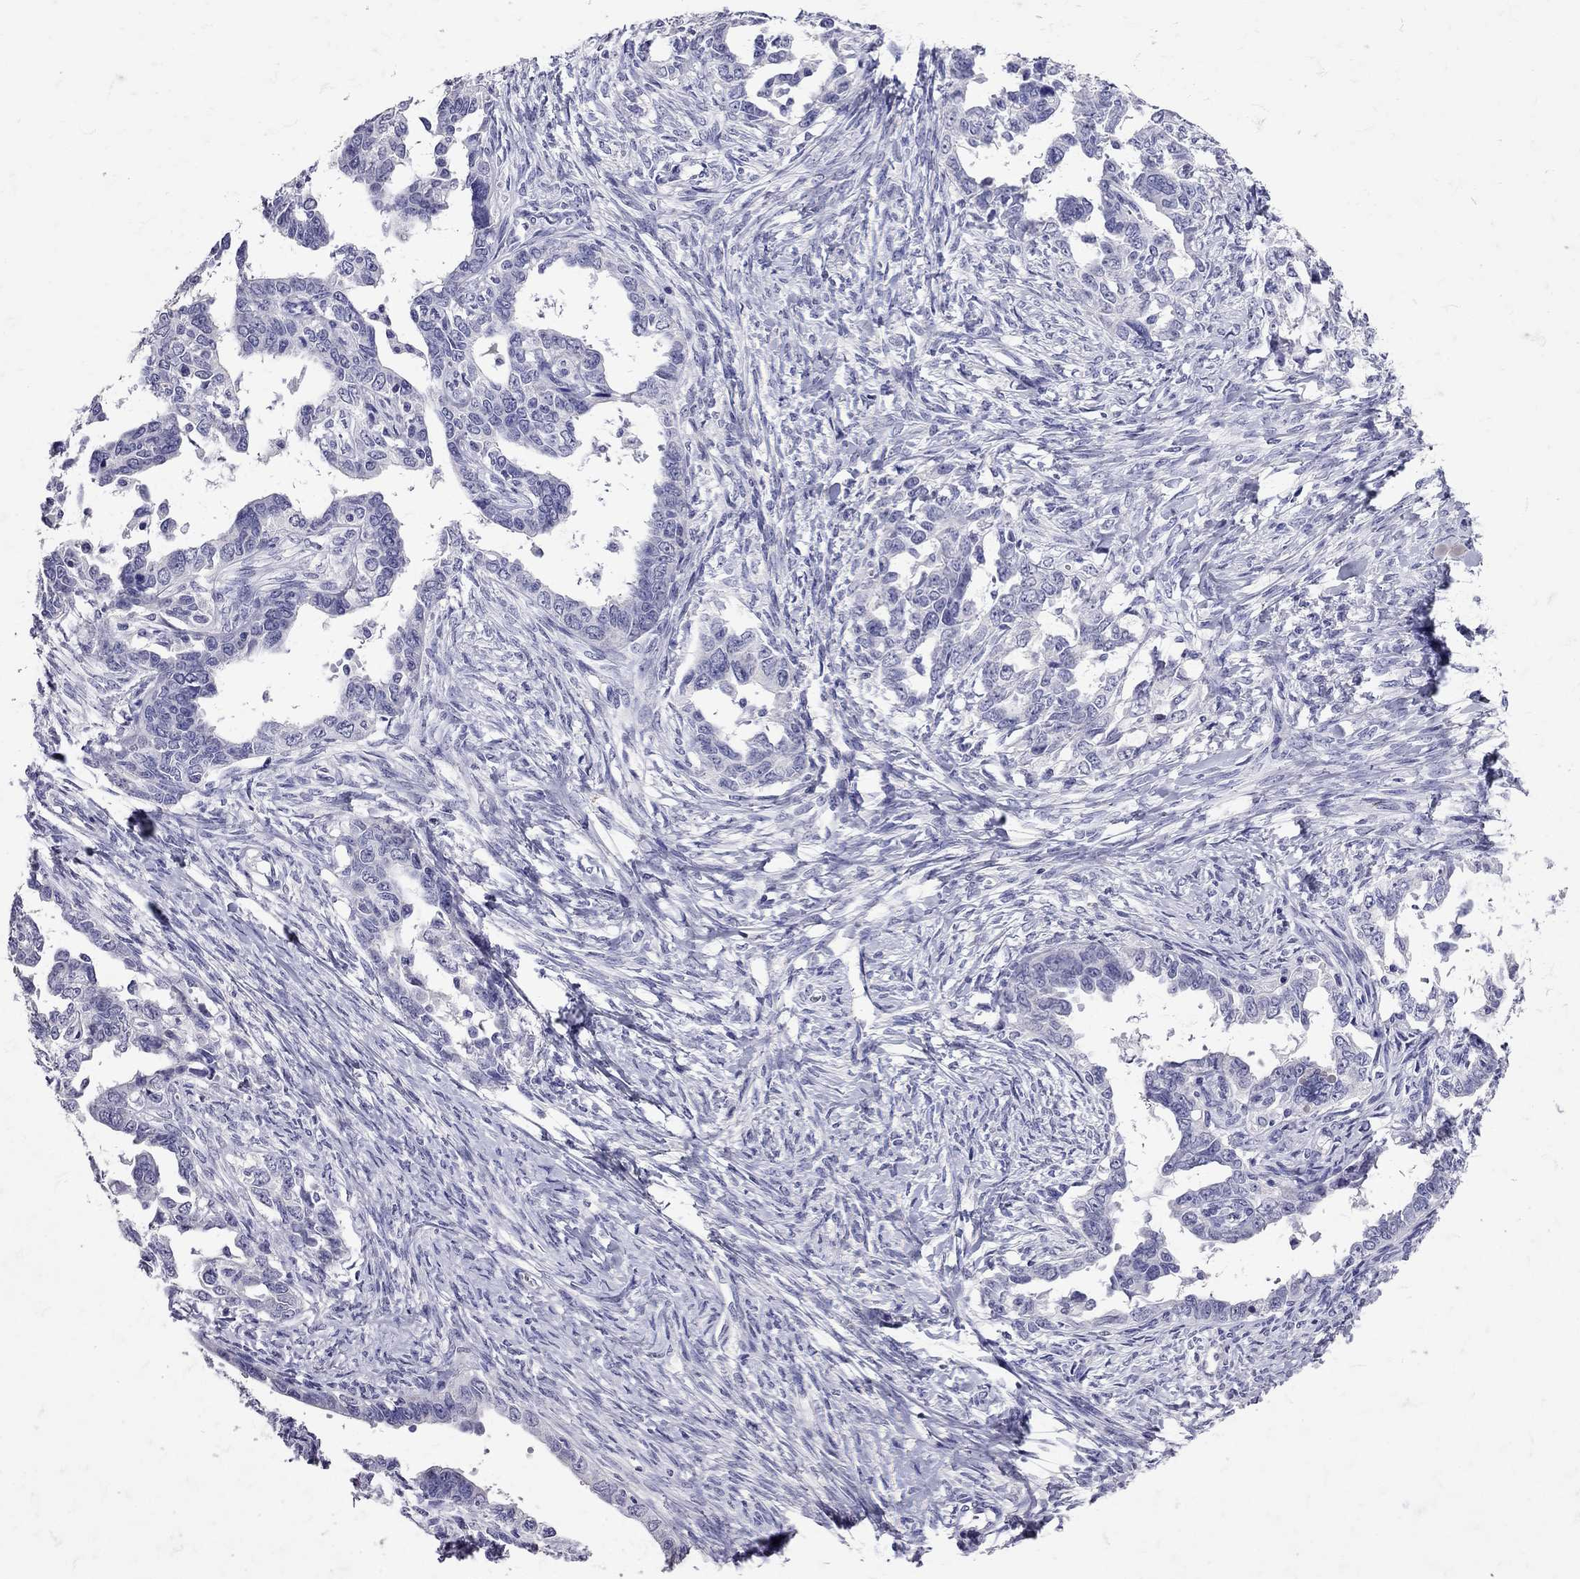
{"staining": {"intensity": "negative", "quantity": "none", "location": "none"}, "tissue": "ovarian cancer", "cell_type": "Tumor cells", "image_type": "cancer", "snomed": [{"axis": "morphology", "description": "Cystadenocarcinoma, serous, NOS"}, {"axis": "topography", "description": "Ovary"}], "caption": "This is an IHC image of human serous cystadenocarcinoma (ovarian). There is no positivity in tumor cells.", "gene": "SST", "patient": {"sex": "female", "age": 69}}